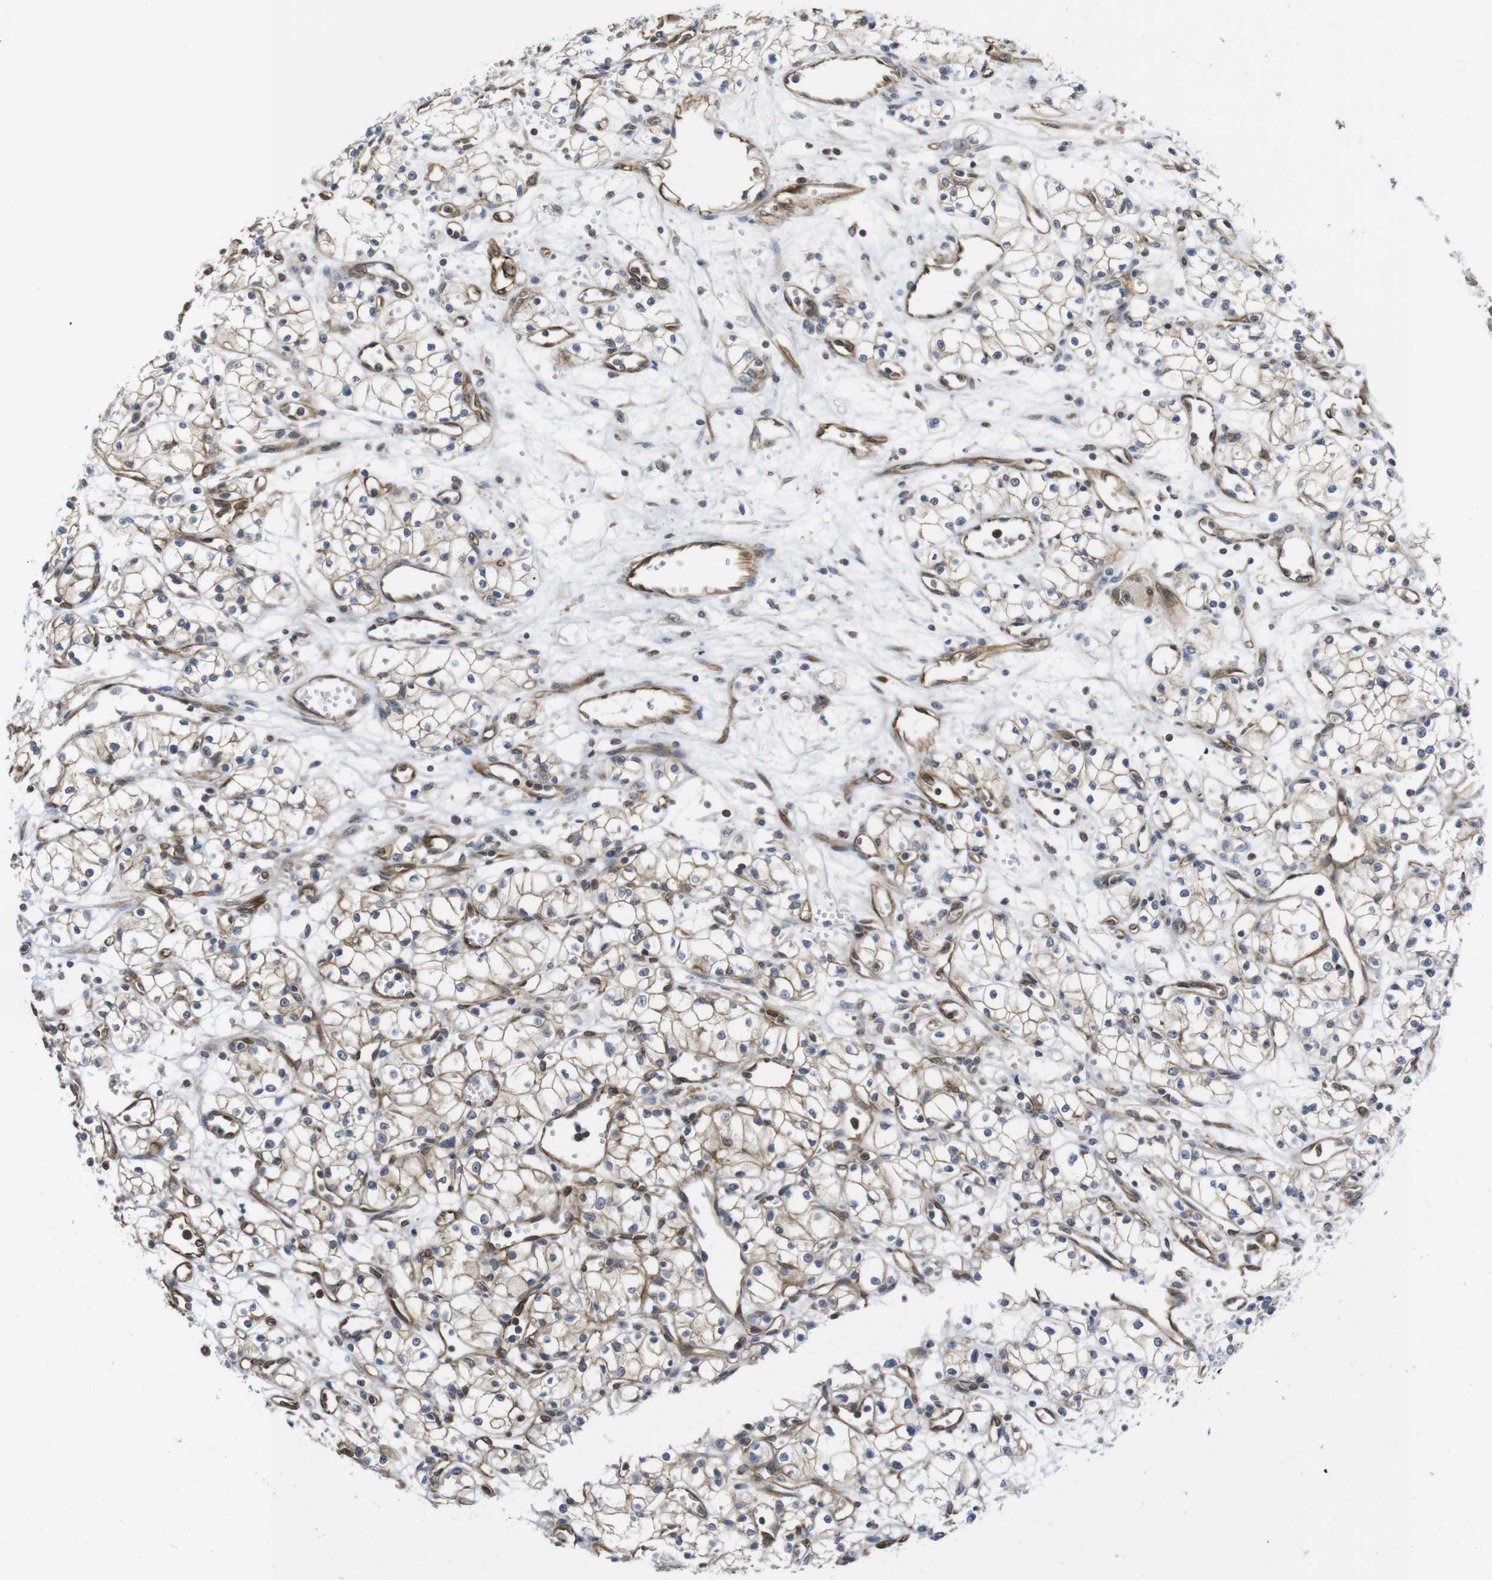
{"staining": {"intensity": "moderate", "quantity": "25%-75%", "location": "cytoplasmic/membranous"}, "tissue": "renal cancer", "cell_type": "Tumor cells", "image_type": "cancer", "snomed": [{"axis": "morphology", "description": "Normal tissue, NOS"}, {"axis": "morphology", "description": "Adenocarcinoma, NOS"}, {"axis": "topography", "description": "Kidney"}], "caption": "Renal cancer (adenocarcinoma) stained with IHC displays moderate cytoplasmic/membranous staining in about 25%-75% of tumor cells.", "gene": "ZDHHC5", "patient": {"sex": "male", "age": 59}}